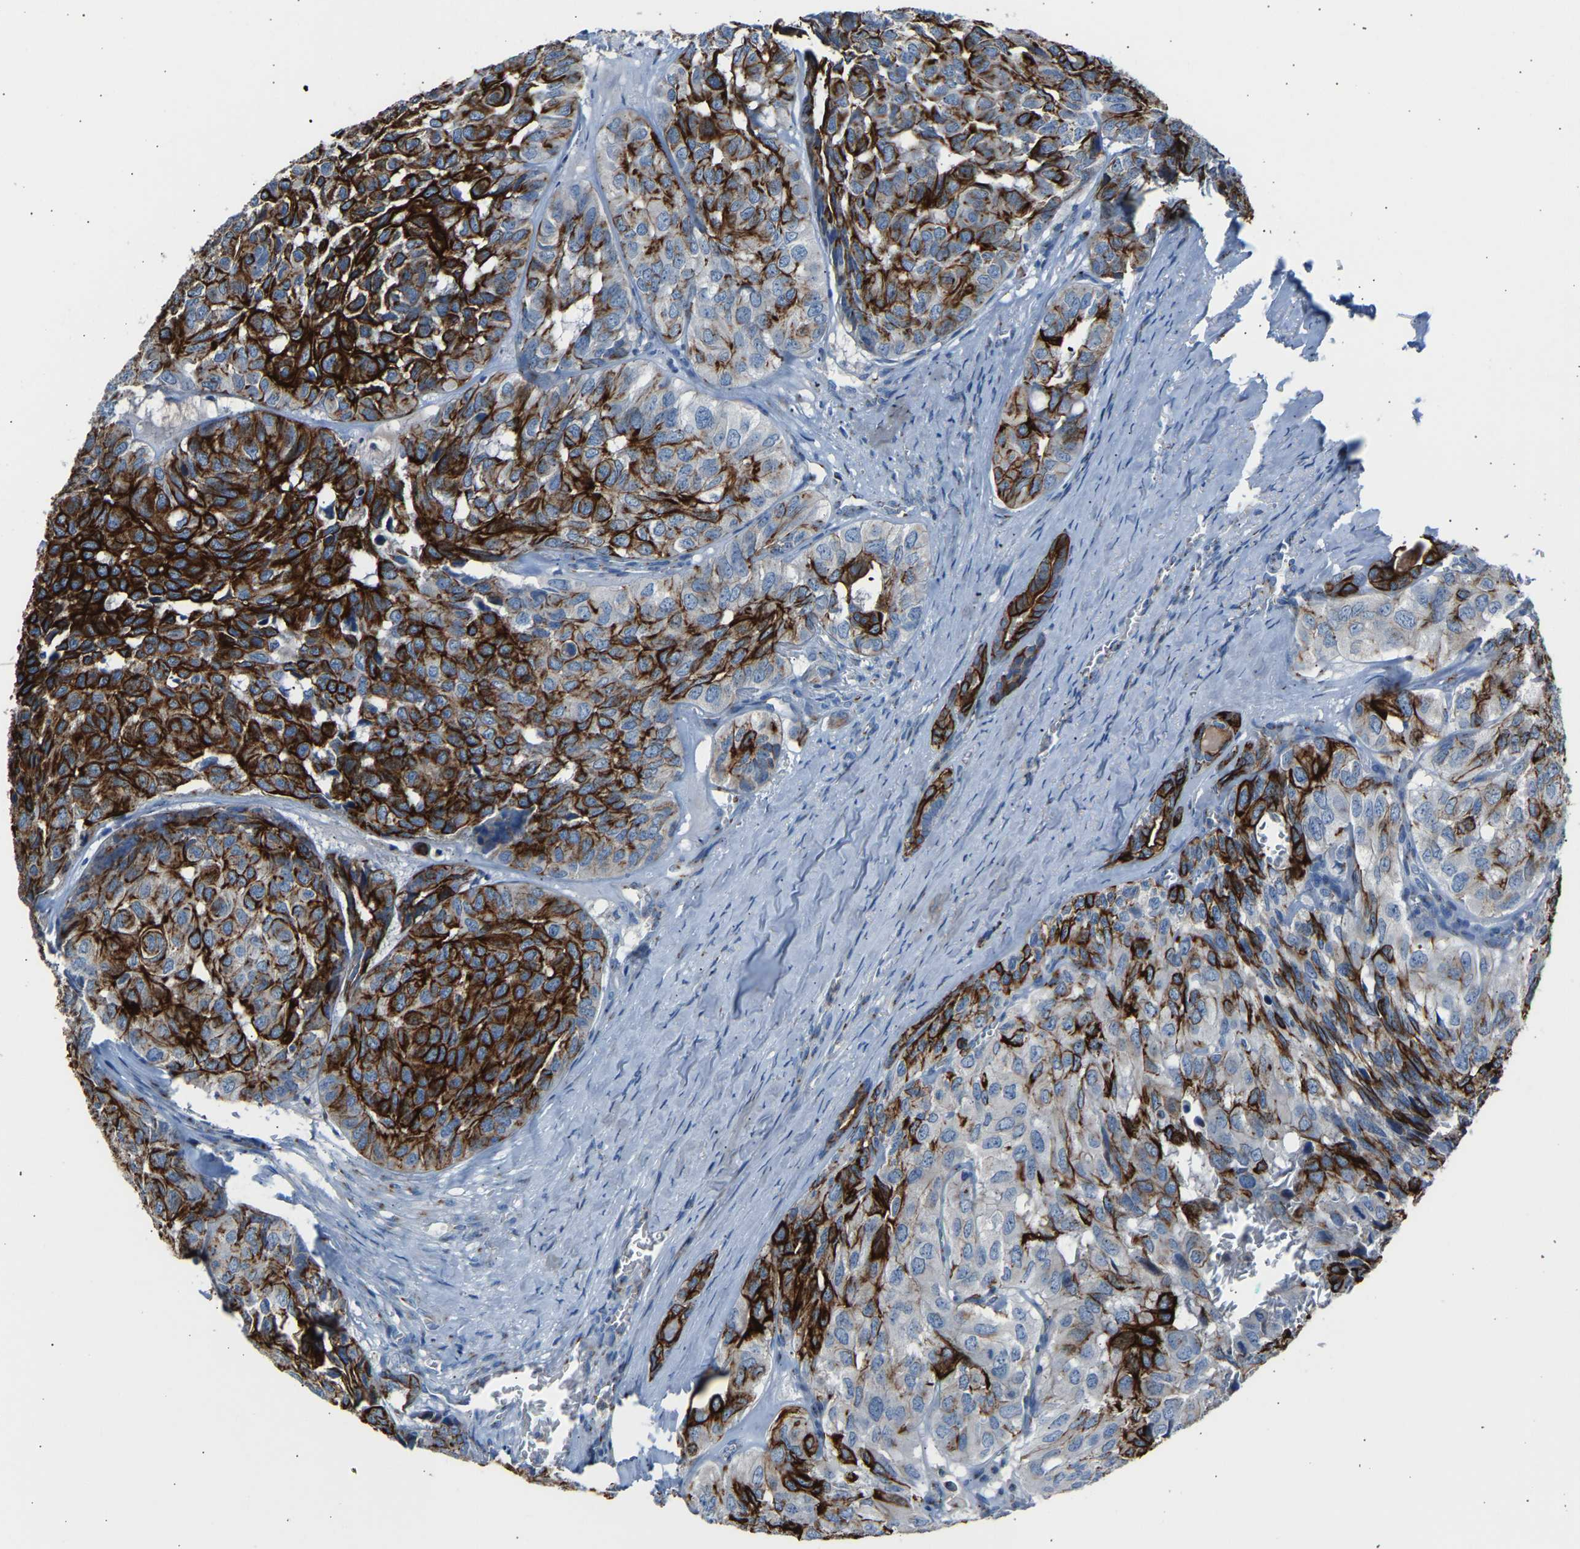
{"staining": {"intensity": "strong", "quantity": ">75%", "location": "cytoplasmic/membranous"}, "tissue": "head and neck cancer", "cell_type": "Tumor cells", "image_type": "cancer", "snomed": [{"axis": "morphology", "description": "Adenocarcinoma, NOS"}, {"axis": "topography", "description": "Salivary gland, NOS"}, {"axis": "topography", "description": "Head-Neck"}], "caption": "Protein analysis of head and neck cancer tissue demonstrates strong cytoplasmic/membranous staining in about >75% of tumor cells. (DAB IHC with brightfield microscopy, high magnification).", "gene": "CYREN", "patient": {"sex": "female", "age": 76}}